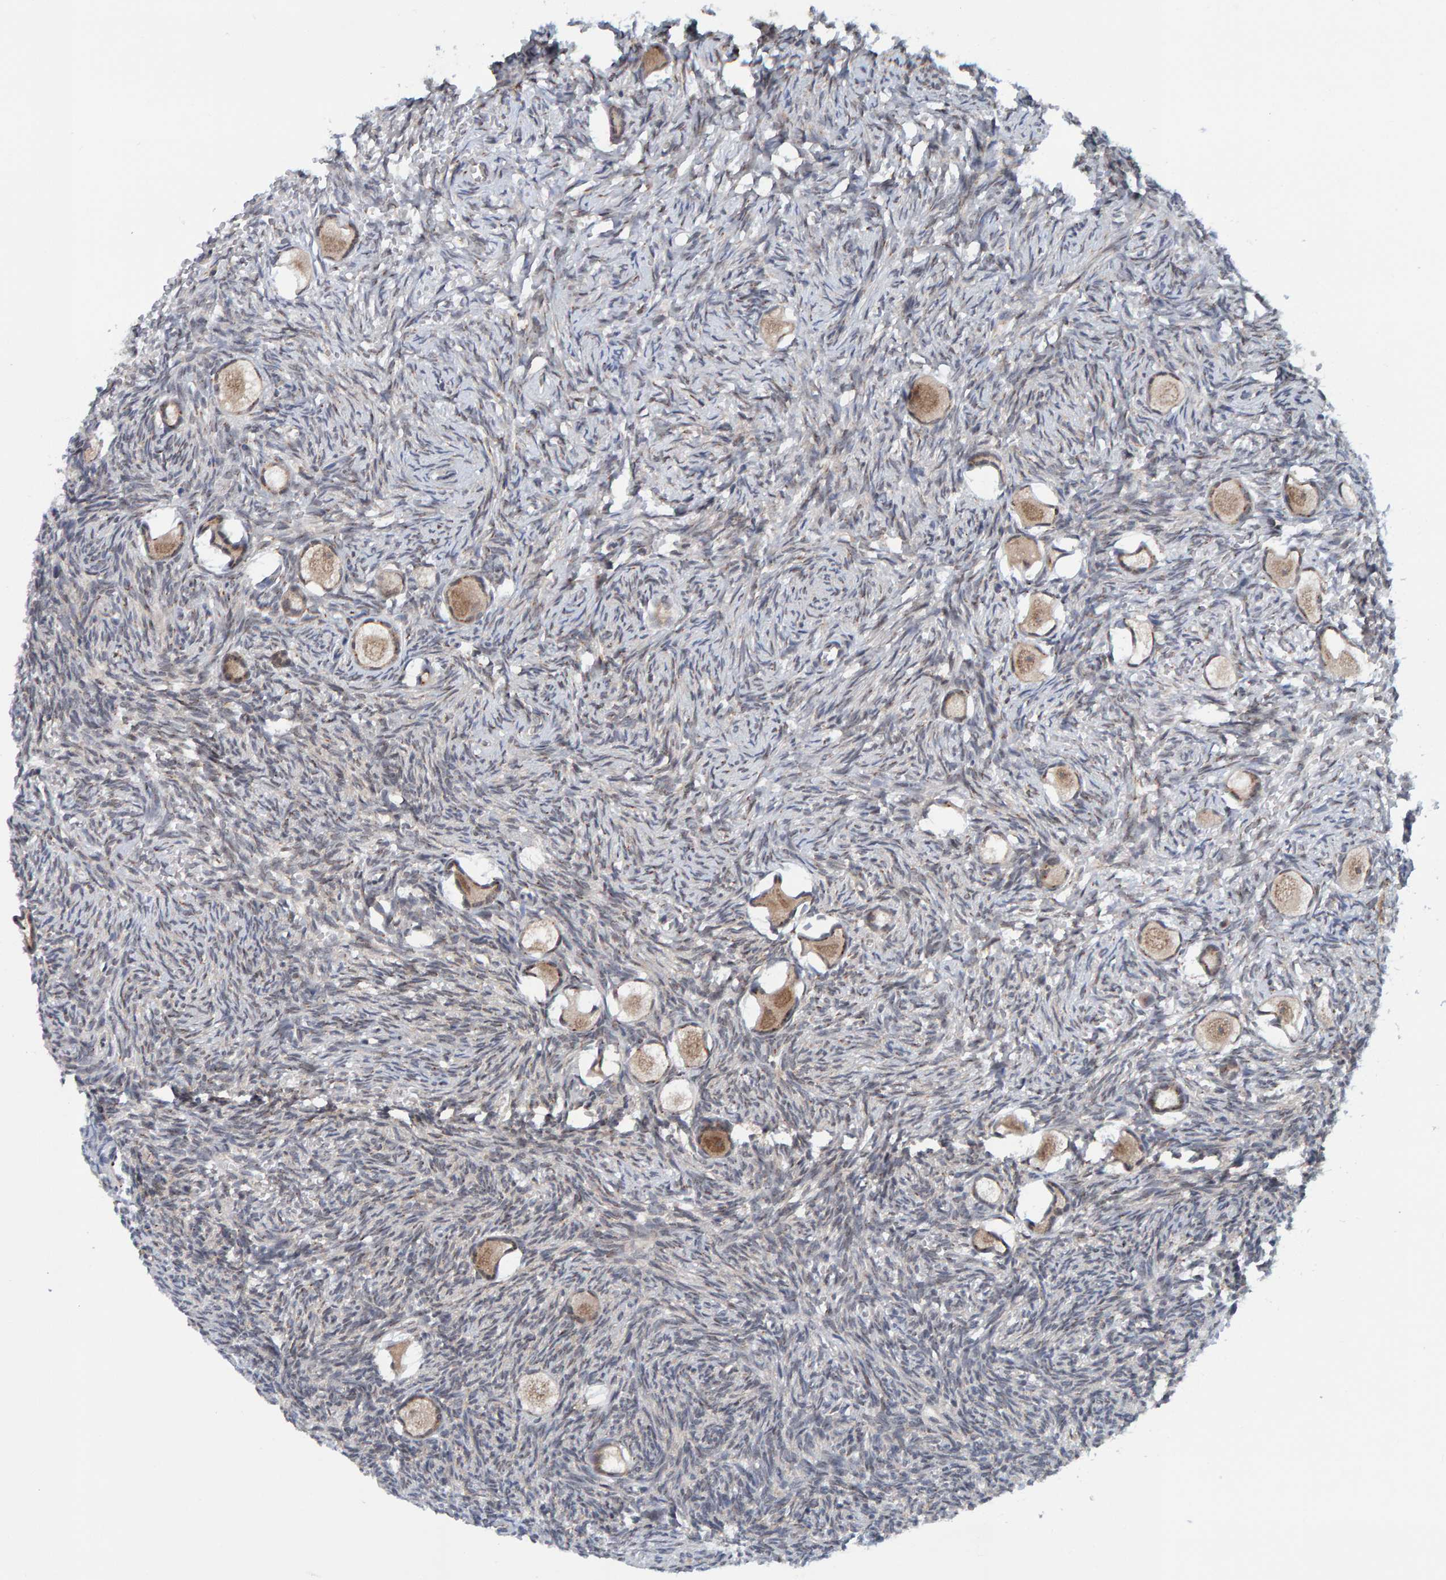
{"staining": {"intensity": "moderate", "quantity": ">75%", "location": "cytoplasmic/membranous"}, "tissue": "ovary", "cell_type": "Follicle cells", "image_type": "normal", "snomed": [{"axis": "morphology", "description": "Normal tissue, NOS"}, {"axis": "topography", "description": "Ovary"}], "caption": "Immunohistochemistry staining of benign ovary, which displays medium levels of moderate cytoplasmic/membranous staining in about >75% of follicle cells indicating moderate cytoplasmic/membranous protein positivity. The staining was performed using DAB (brown) for protein detection and nuclei were counterstained in hematoxylin (blue).", "gene": "SCRN2", "patient": {"sex": "female", "age": 27}}